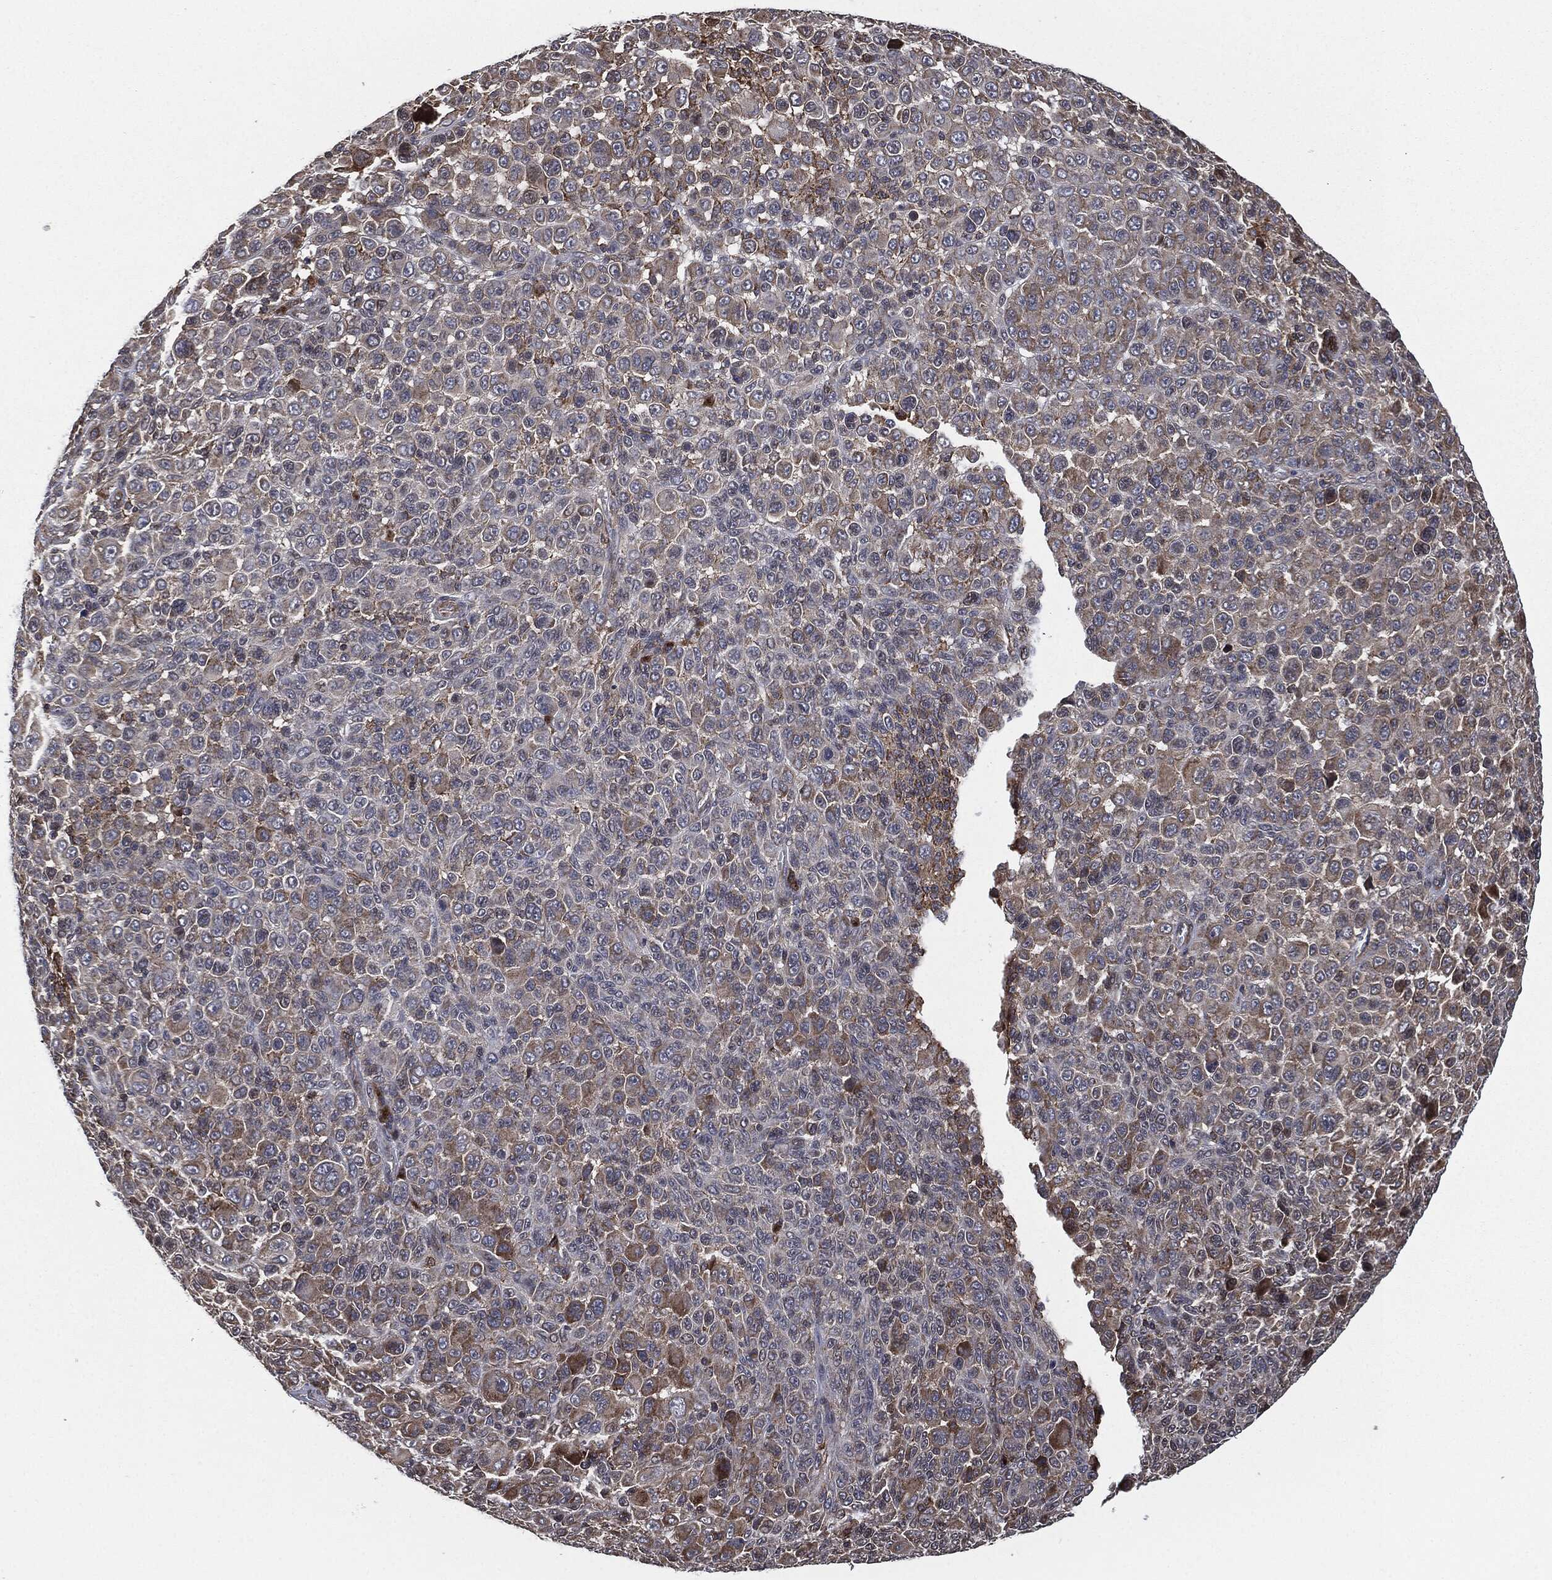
{"staining": {"intensity": "moderate", "quantity": "<25%", "location": "cytoplasmic/membranous"}, "tissue": "melanoma", "cell_type": "Tumor cells", "image_type": "cancer", "snomed": [{"axis": "morphology", "description": "Malignant melanoma, NOS"}, {"axis": "topography", "description": "Skin"}], "caption": "A histopathology image showing moderate cytoplasmic/membranous positivity in about <25% of tumor cells in melanoma, as visualized by brown immunohistochemical staining.", "gene": "UBR1", "patient": {"sex": "female", "age": 57}}